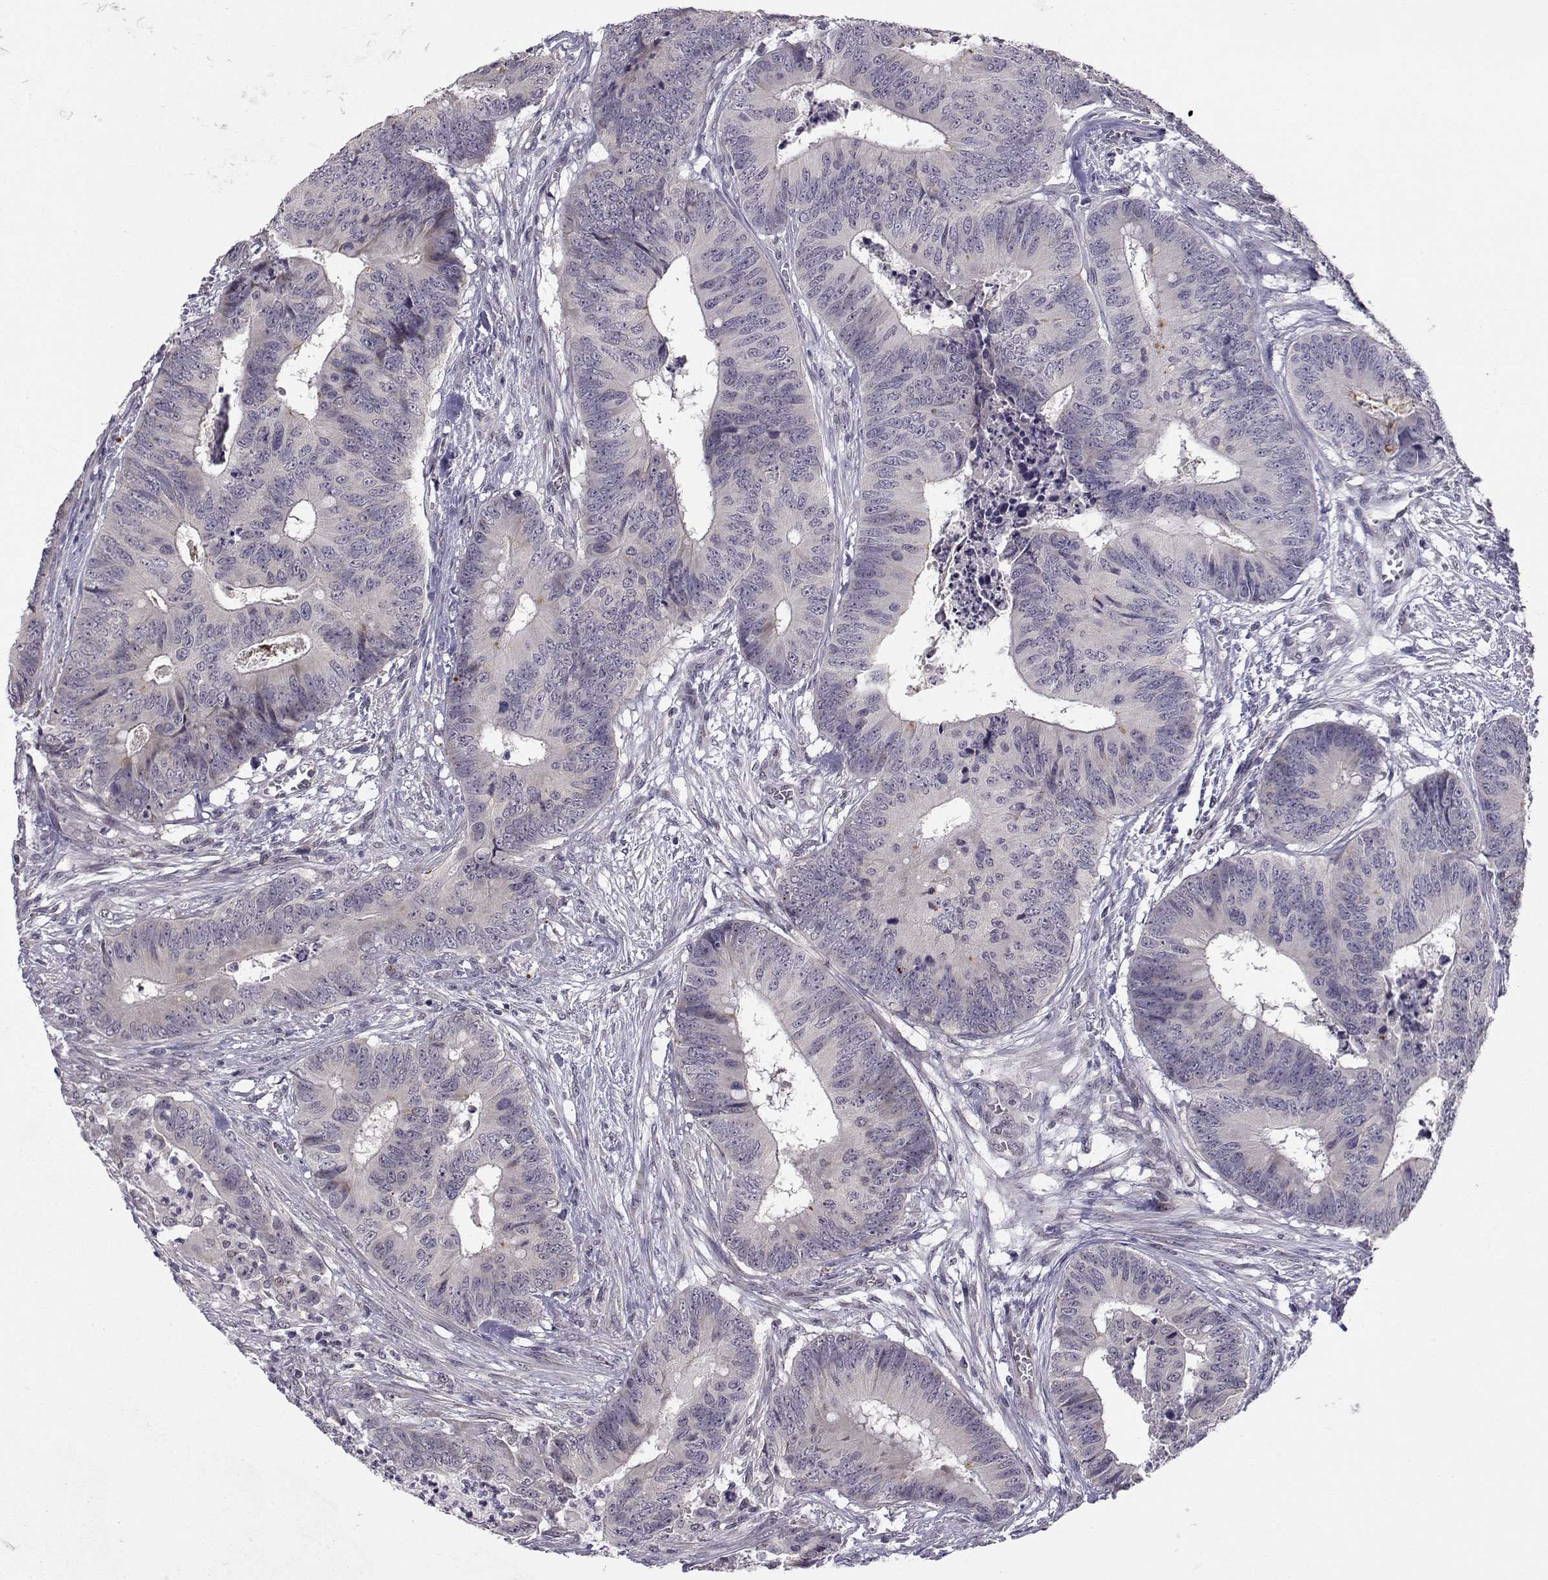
{"staining": {"intensity": "negative", "quantity": "none", "location": "none"}, "tissue": "colorectal cancer", "cell_type": "Tumor cells", "image_type": "cancer", "snomed": [{"axis": "morphology", "description": "Adenocarcinoma, NOS"}, {"axis": "topography", "description": "Colon"}], "caption": "Tumor cells are negative for brown protein staining in colorectal cancer (adenocarcinoma). Nuclei are stained in blue.", "gene": "SLC6A3", "patient": {"sex": "male", "age": 84}}